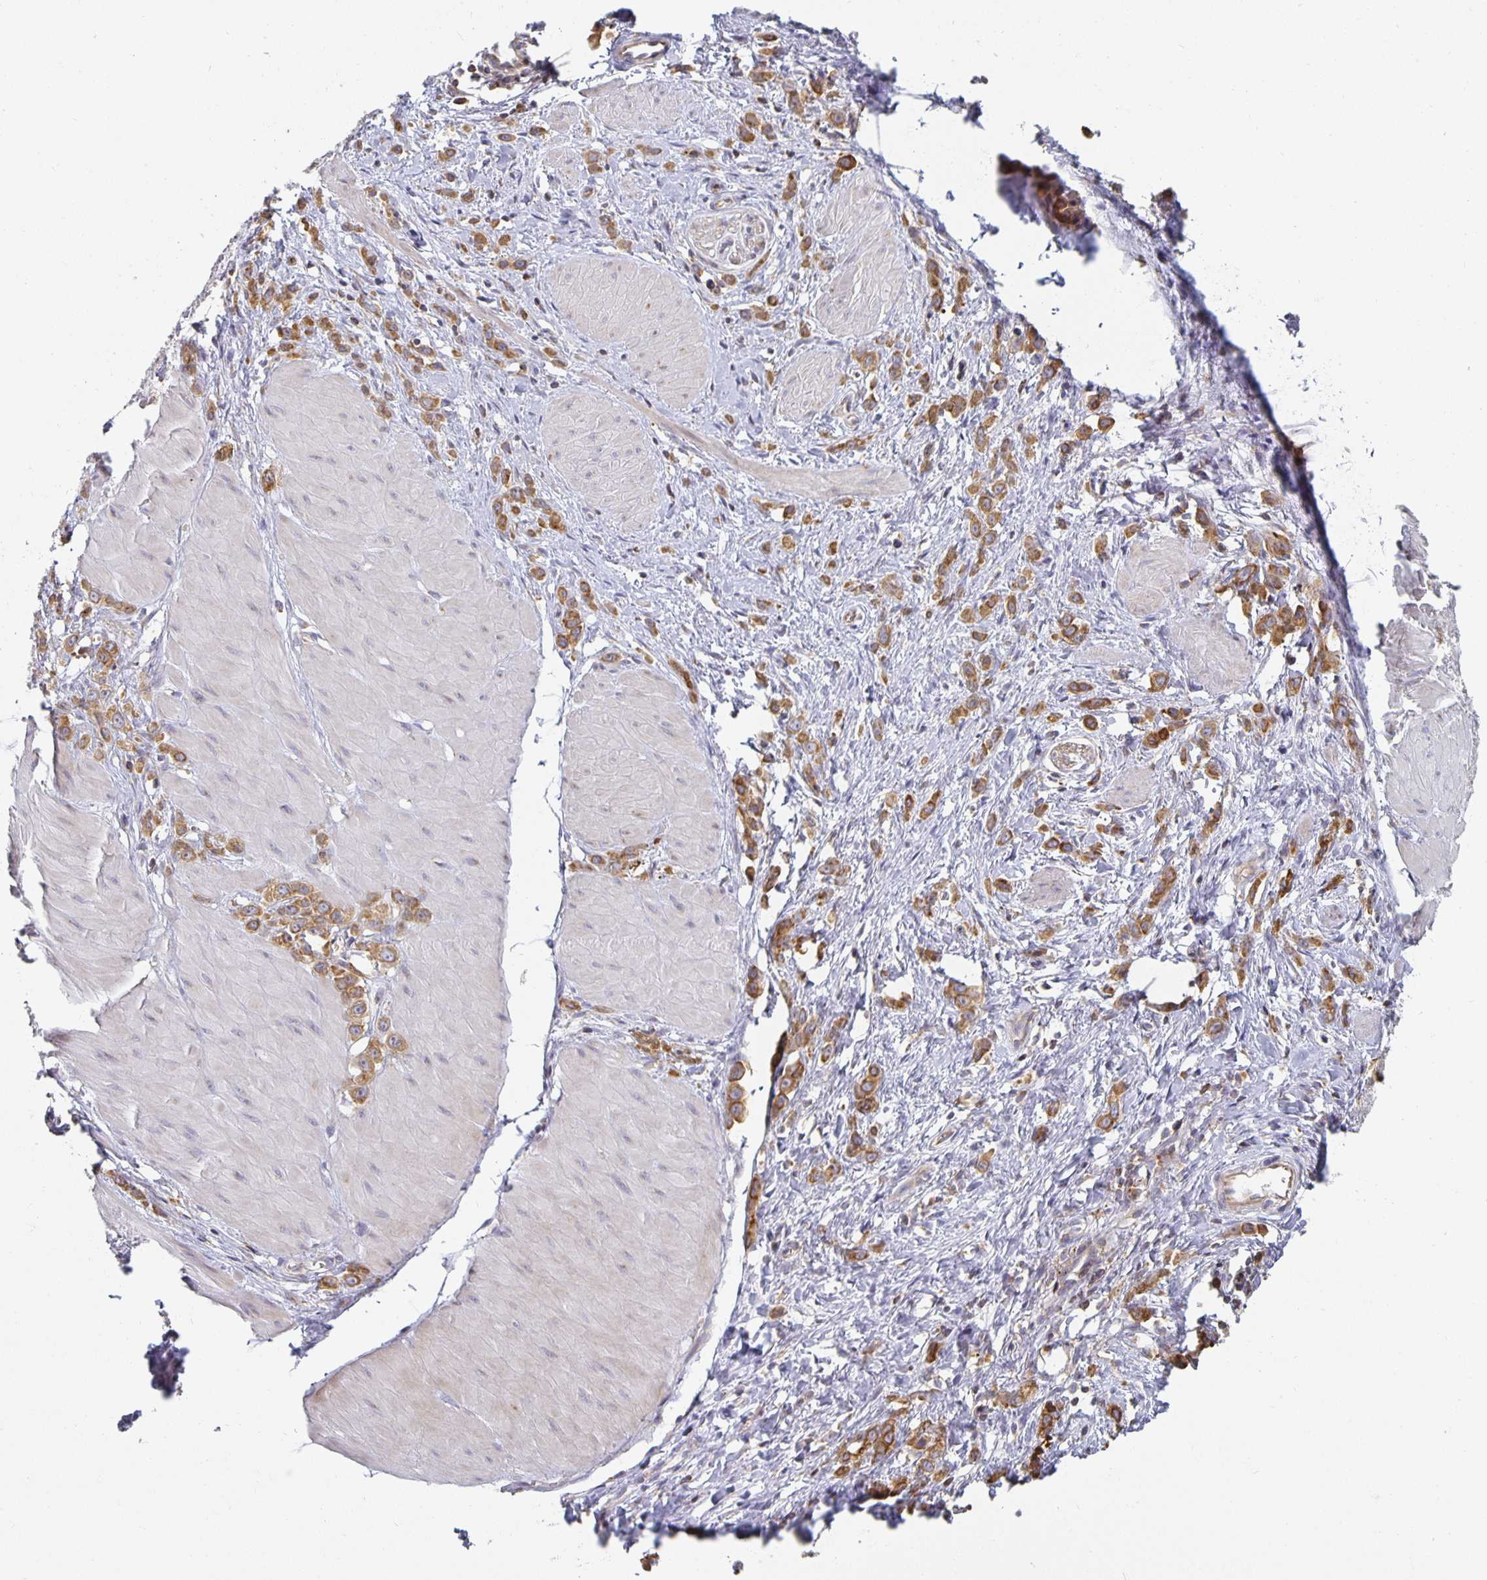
{"staining": {"intensity": "moderate", "quantity": ">75%", "location": "cytoplasmic/membranous"}, "tissue": "stomach cancer", "cell_type": "Tumor cells", "image_type": "cancer", "snomed": [{"axis": "morphology", "description": "Adenocarcinoma, NOS"}, {"axis": "topography", "description": "Stomach"}], "caption": "A high-resolution histopathology image shows immunohistochemistry (IHC) staining of stomach adenocarcinoma, which shows moderate cytoplasmic/membranous staining in about >75% of tumor cells.", "gene": "NOMO1", "patient": {"sex": "male", "age": 47}}